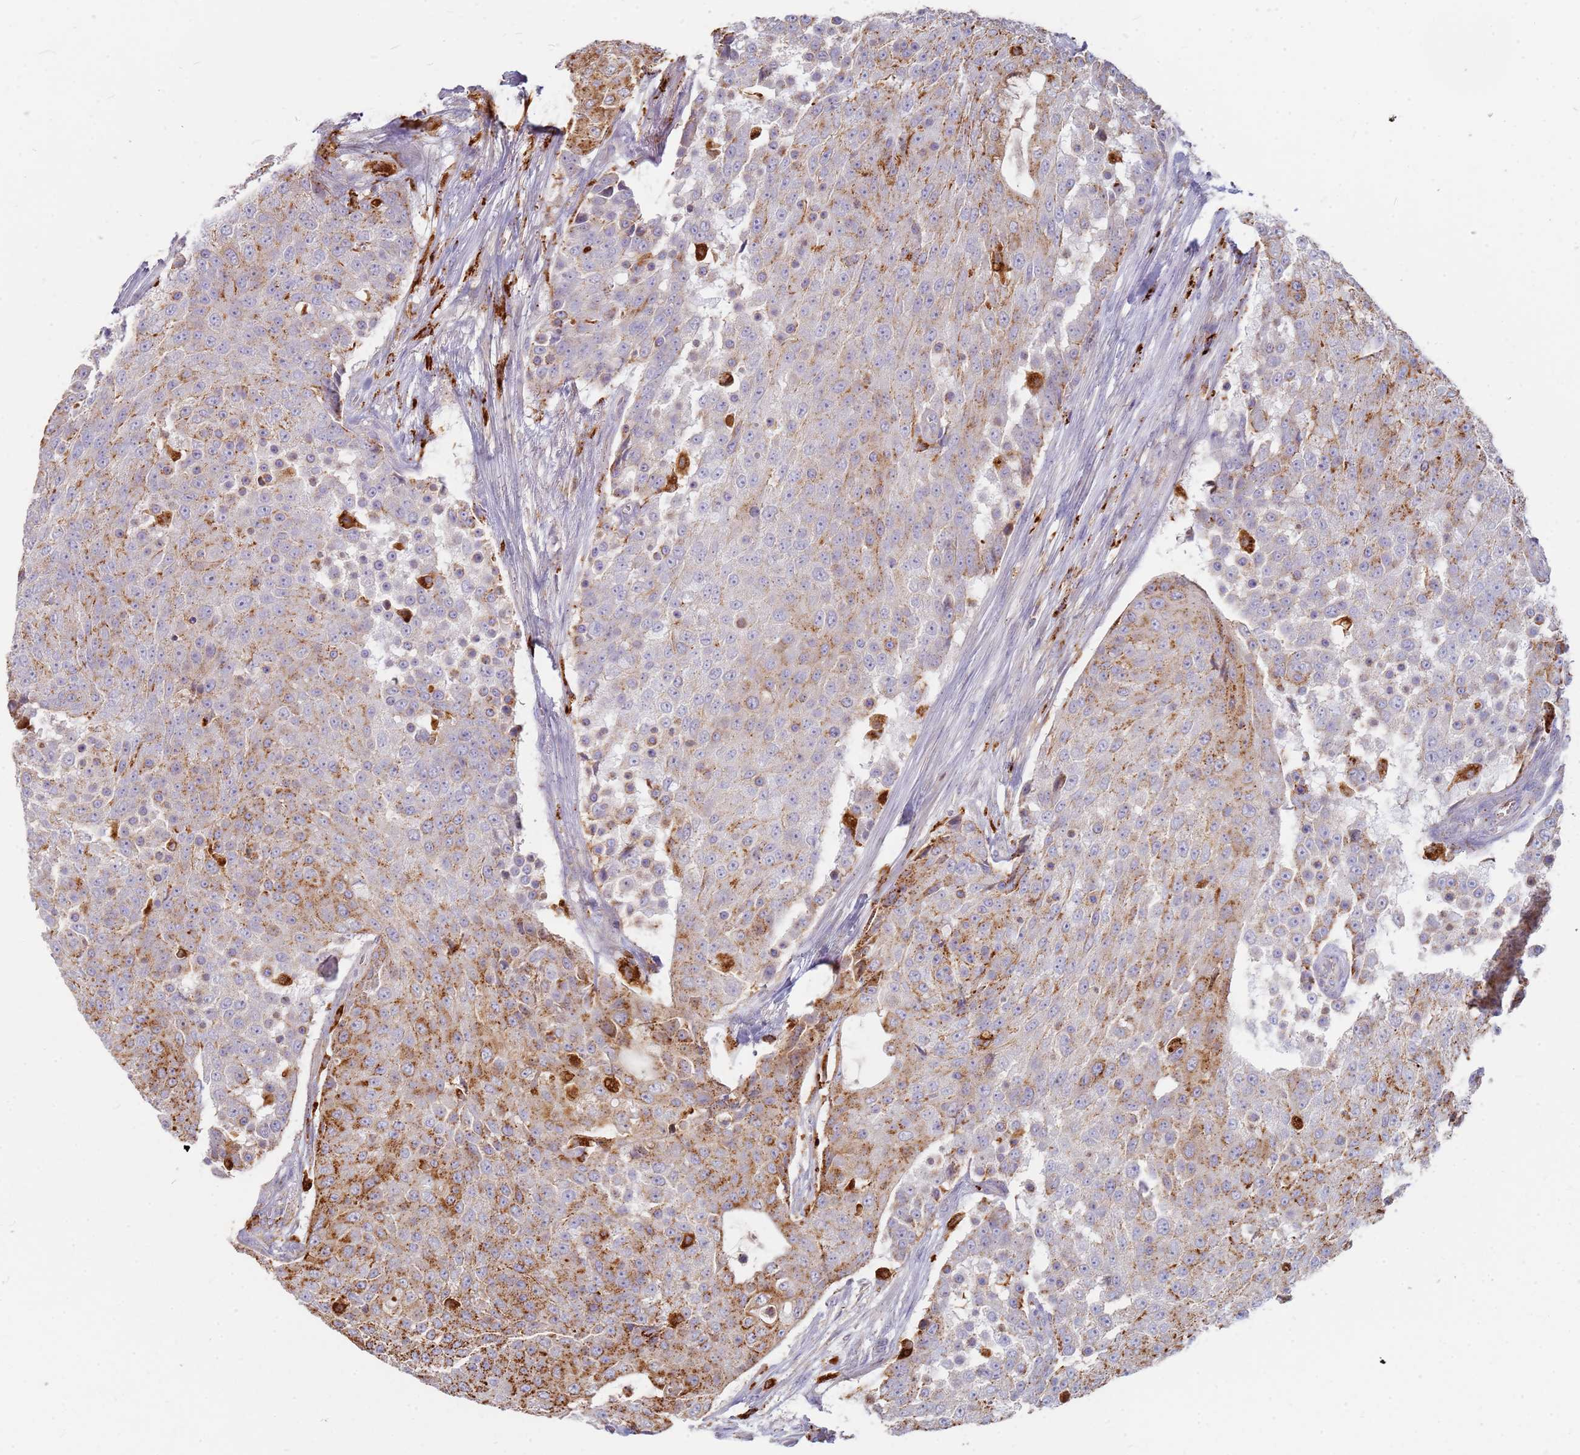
{"staining": {"intensity": "moderate", "quantity": "25%-75%", "location": "cytoplasmic/membranous"}, "tissue": "urothelial cancer", "cell_type": "Tumor cells", "image_type": "cancer", "snomed": [{"axis": "morphology", "description": "Urothelial carcinoma, High grade"}, {"axis": "topography", "description": "Urinary bladder"}], "caption": "DAB immunohistochemical staining of human urothelial cancer shows moderate cytoplasmic/membranous protein expression in about 25%-75% of tumor cells.", "gene": "TMEM229B", "patient": {"sex": "female", "age": 63}}